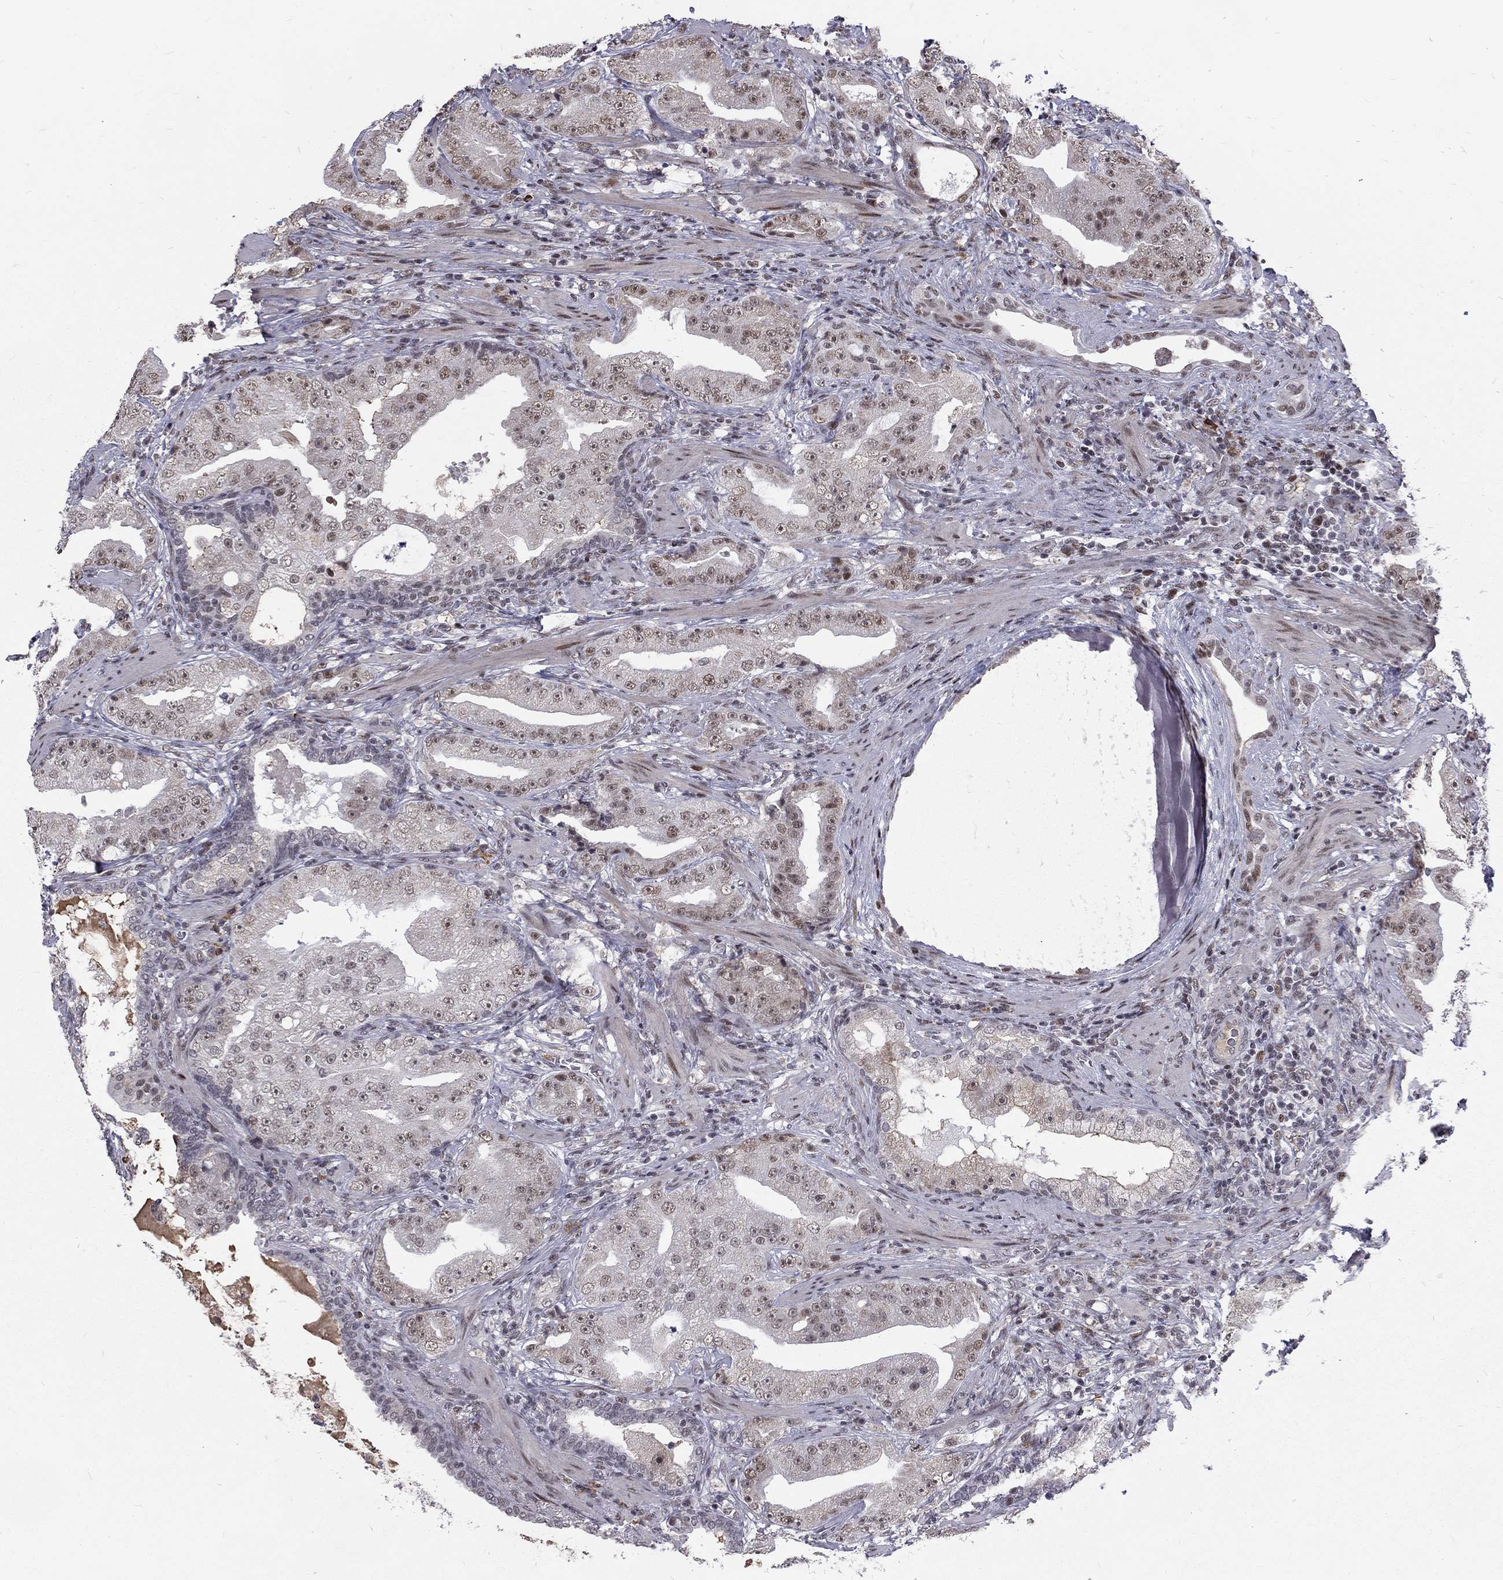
{"staining": {"intensity": "moderate", "quantity": "<25%", "location": "nuclear"}, "tissue": "prostate cancer", "cell_type": "Tumor cells", "image_type": "cancer", "snomed": [{"axis": "morphology", "description": "Adenocarcinoma, Low grade"}, {"axis": "topography", "description": "Prostate"}], "caption": "Protein expression analysis of human prostate cancer (adenocarcinoma (low-grade)) reveals moderate nuclear expression in approximately <25% of tumor cells.", "gene": "TCEAL1", "patient": {"sex": "male", "age": 62}}